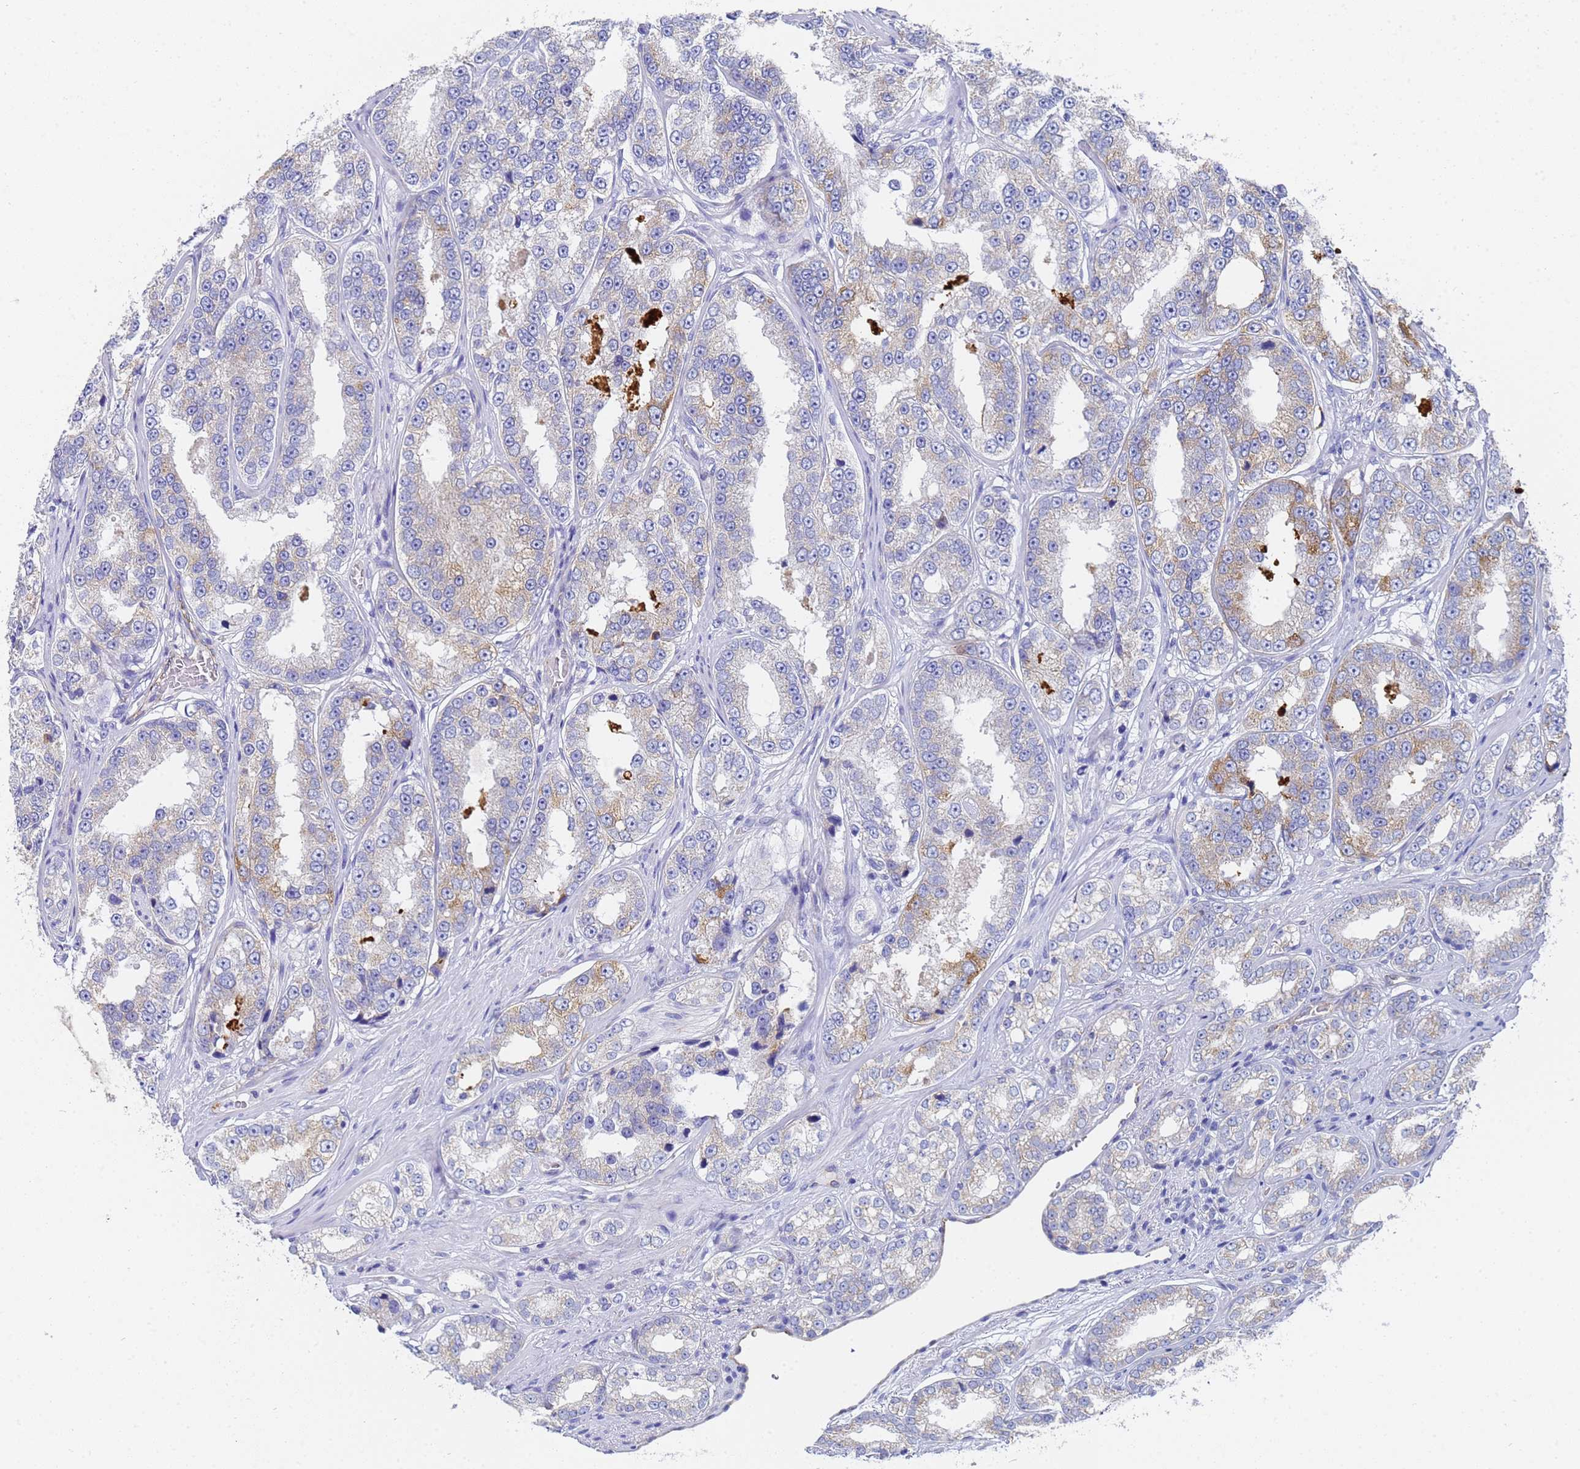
{"staining": {"intensity": "weak", "quantity": "<25%", "location": "cytoplasmic/membranous"}, "tissue": "prostate cancer", "cell_type": "Tumor cells", "image_type": "cancer", "snomed": [{"axis": "morphology", "description": "Normal tissue, NOS"}, {"axis": "morphology", "description": "Adenocarcinoma, High grade"}, {"axis": "topography", "description": "Prostate"}], "caption": "This is an IHC photomicrograph of human prostate cancer. There is no staining in tumor cells.", "gene": "TM4SF4", "patient": {"sex": "male", "age": 83}}